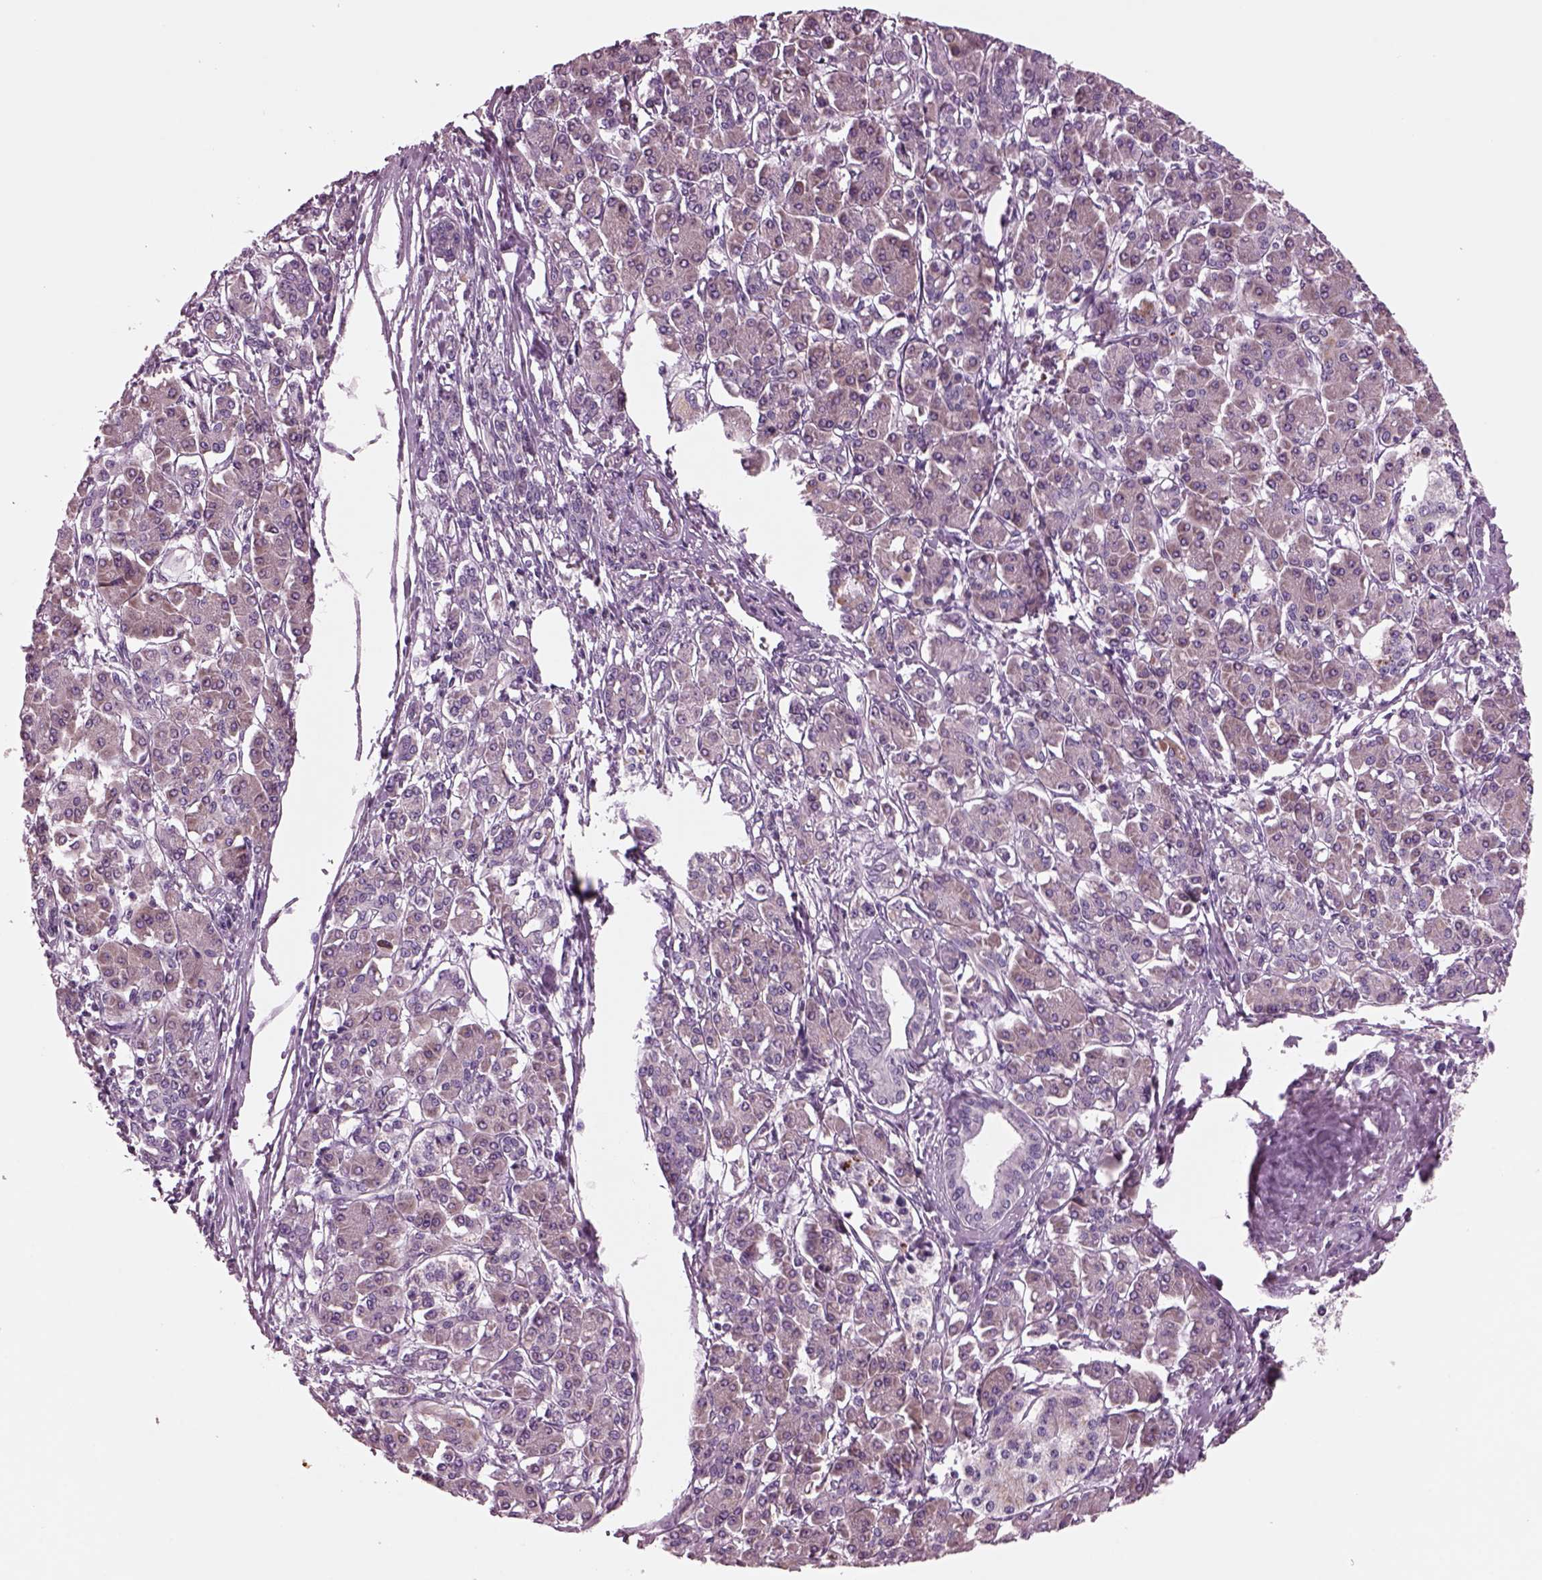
{"staining": {"intensity": "weak", "quantity": ">75%", "location": "cytoplasmic/membranous"}, "tissue": "pancreatic cancer", "cell_type": "Tumor cells", "image_type": "cancer", "snomed": [{"axis": "morphology", "description": "Adenocarcinoma, NOS"}, {"axis": "topography", "description": "Pancreas"}], "caption": "Adenocarcinoma (pancreatic) stained for a protein (brown) demonstrates weak cytoplasmic/membranous positive positivity in approximately >75% of tumor cells.", "gene": "AP4M1", "patient": {"sex": "female", "age": 68}}